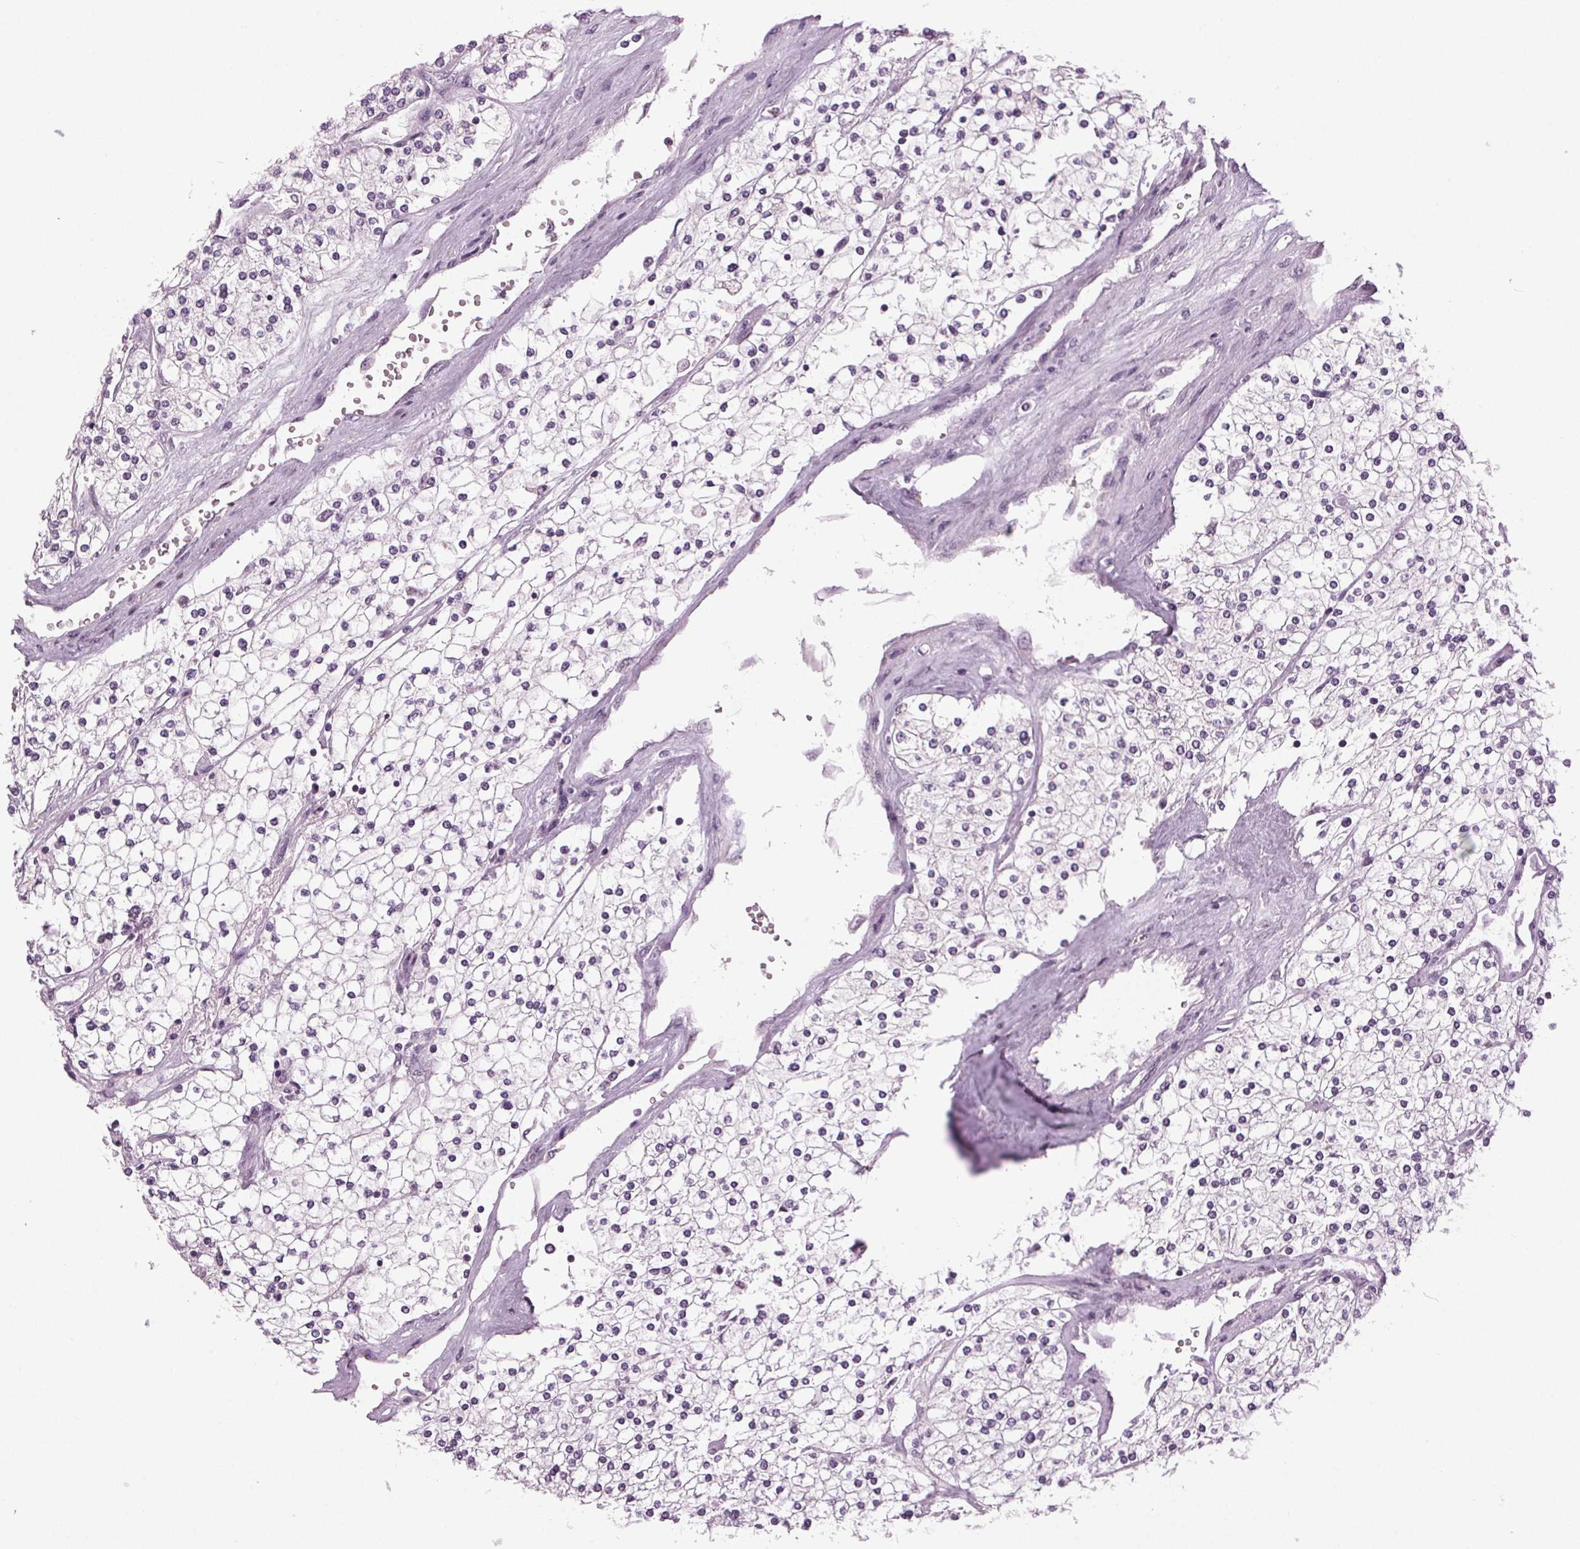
{"staining": {"intensity": "negative", "quantity": "none", "location": "none"}, "tissue": "renal cancer", "cell_type": "Tumor cells", "image_type": "cancer", "snomed": [{"axis": "morphology", "description": "Adenocarcinoma, NOS"}, {"axis": "topography", "description": "Kidney"}], "caption": "Immunohistochemistry (IHC) of adenocarcinoma (renal) reveals no expression in tumor cells.", "gene": "DNAH12", "patient": {"sex": "male", "age": 80}}